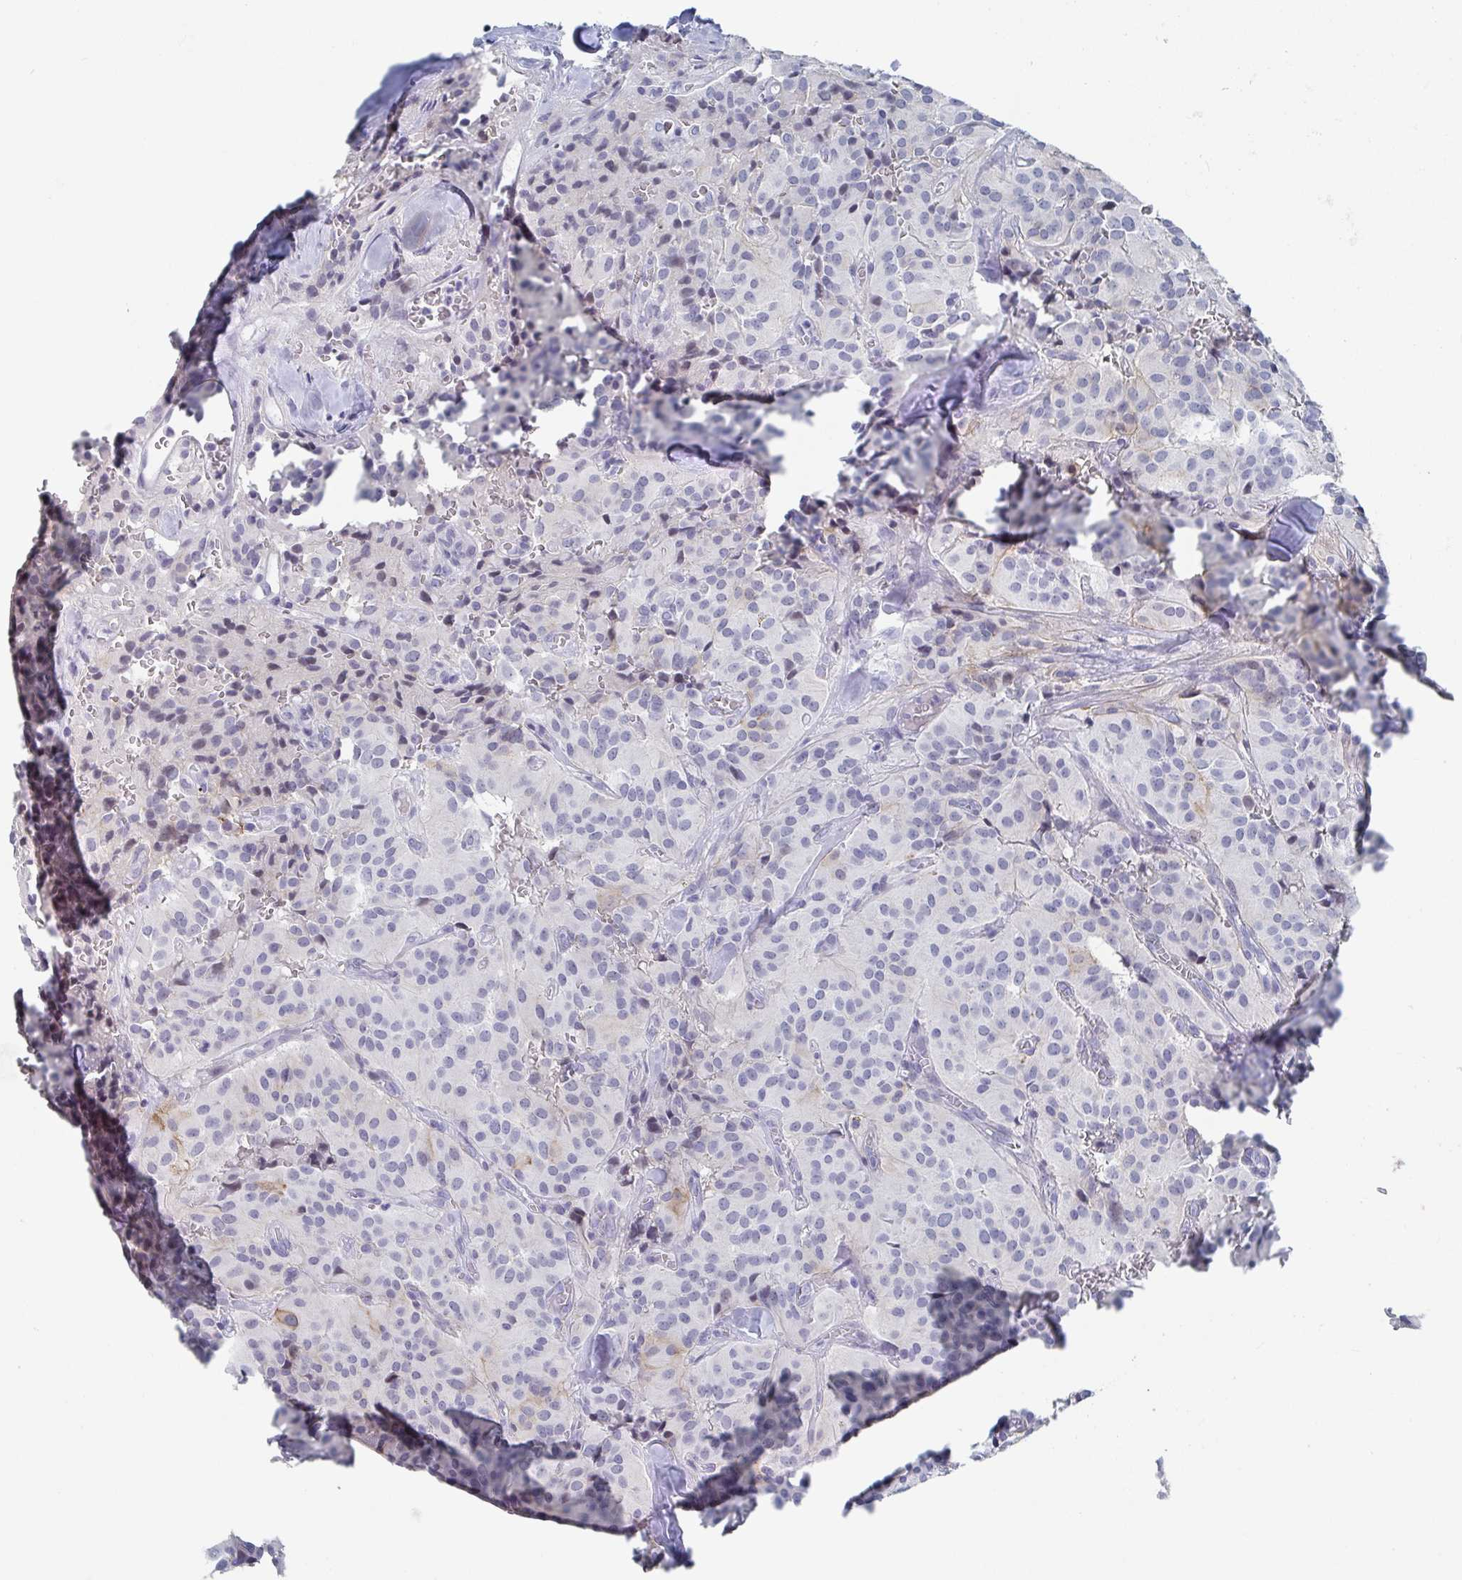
{"staining": {"intensity": "negative", "quantity": "none", "location": "none"}, "tissue": "glioma", "cell_type": "Tumor cells", "image_type": "cancer", "snomed": [{"axis": "morphology", "description": "Glioma, malignant, Low grade"}, {"axis": "topography", "description": "Brain"}], "caption": "Immunohistochemistry (IHC) of malignant glioma (low-grade) exhibits no positivity in tumor cells. Nuclei are stained in blue.", "gene": "CAMKV", "patient": {"sex": "male", "age": 42}}